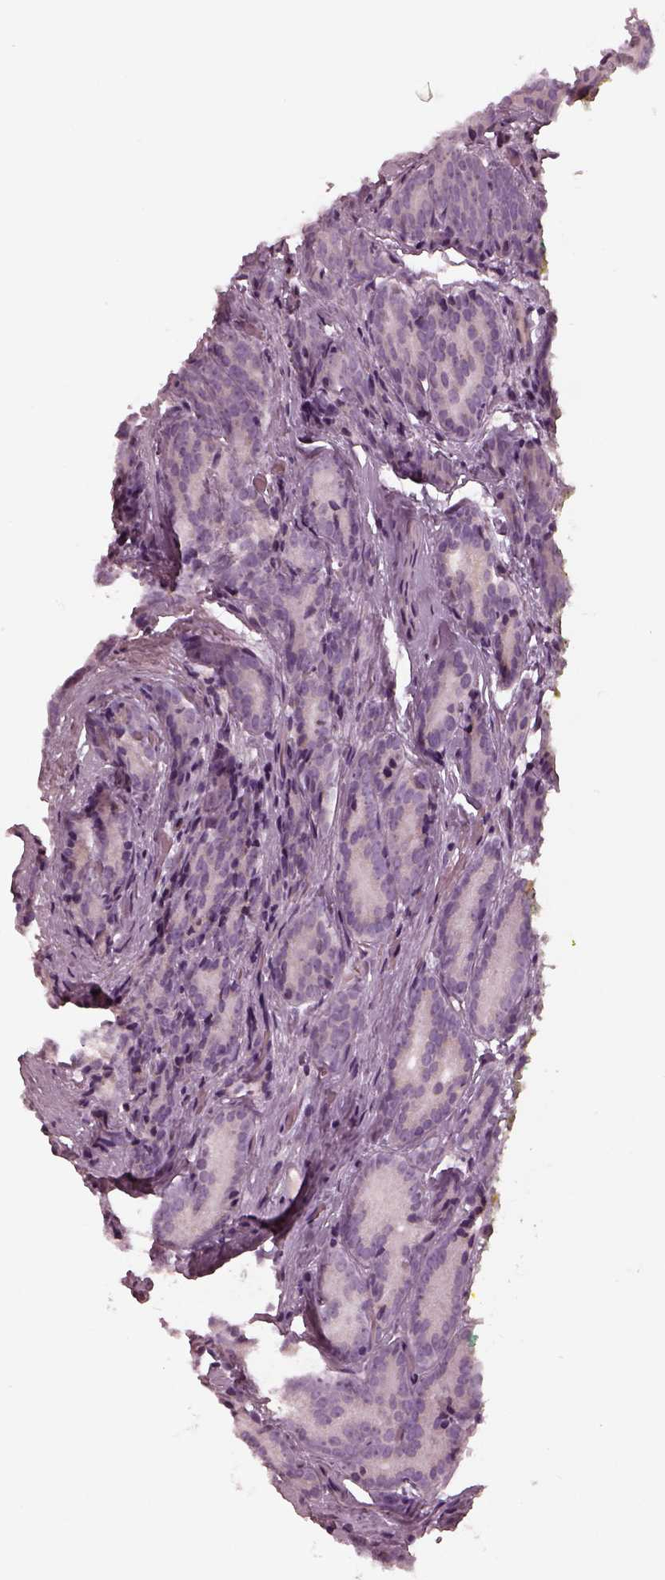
{"staining": {"intensity": "negative", "quantity": "none", "location": "none"}, "tissue": "prostate cancer", "cell_type": "Tumor cells", "image_type": "cancer", "snomed": [{"axis": "morphology", "description": "Adenocarcinoma, NOS"}, {"axis": "topography", "description": "Prostate"}], "caption": "DAB immunohistochemical staining of human adenocarcinoma (prostate) shows no significant staining in tumor cells.", "gene": "MIA", "patient": {"sex": "male", "age": 71}}